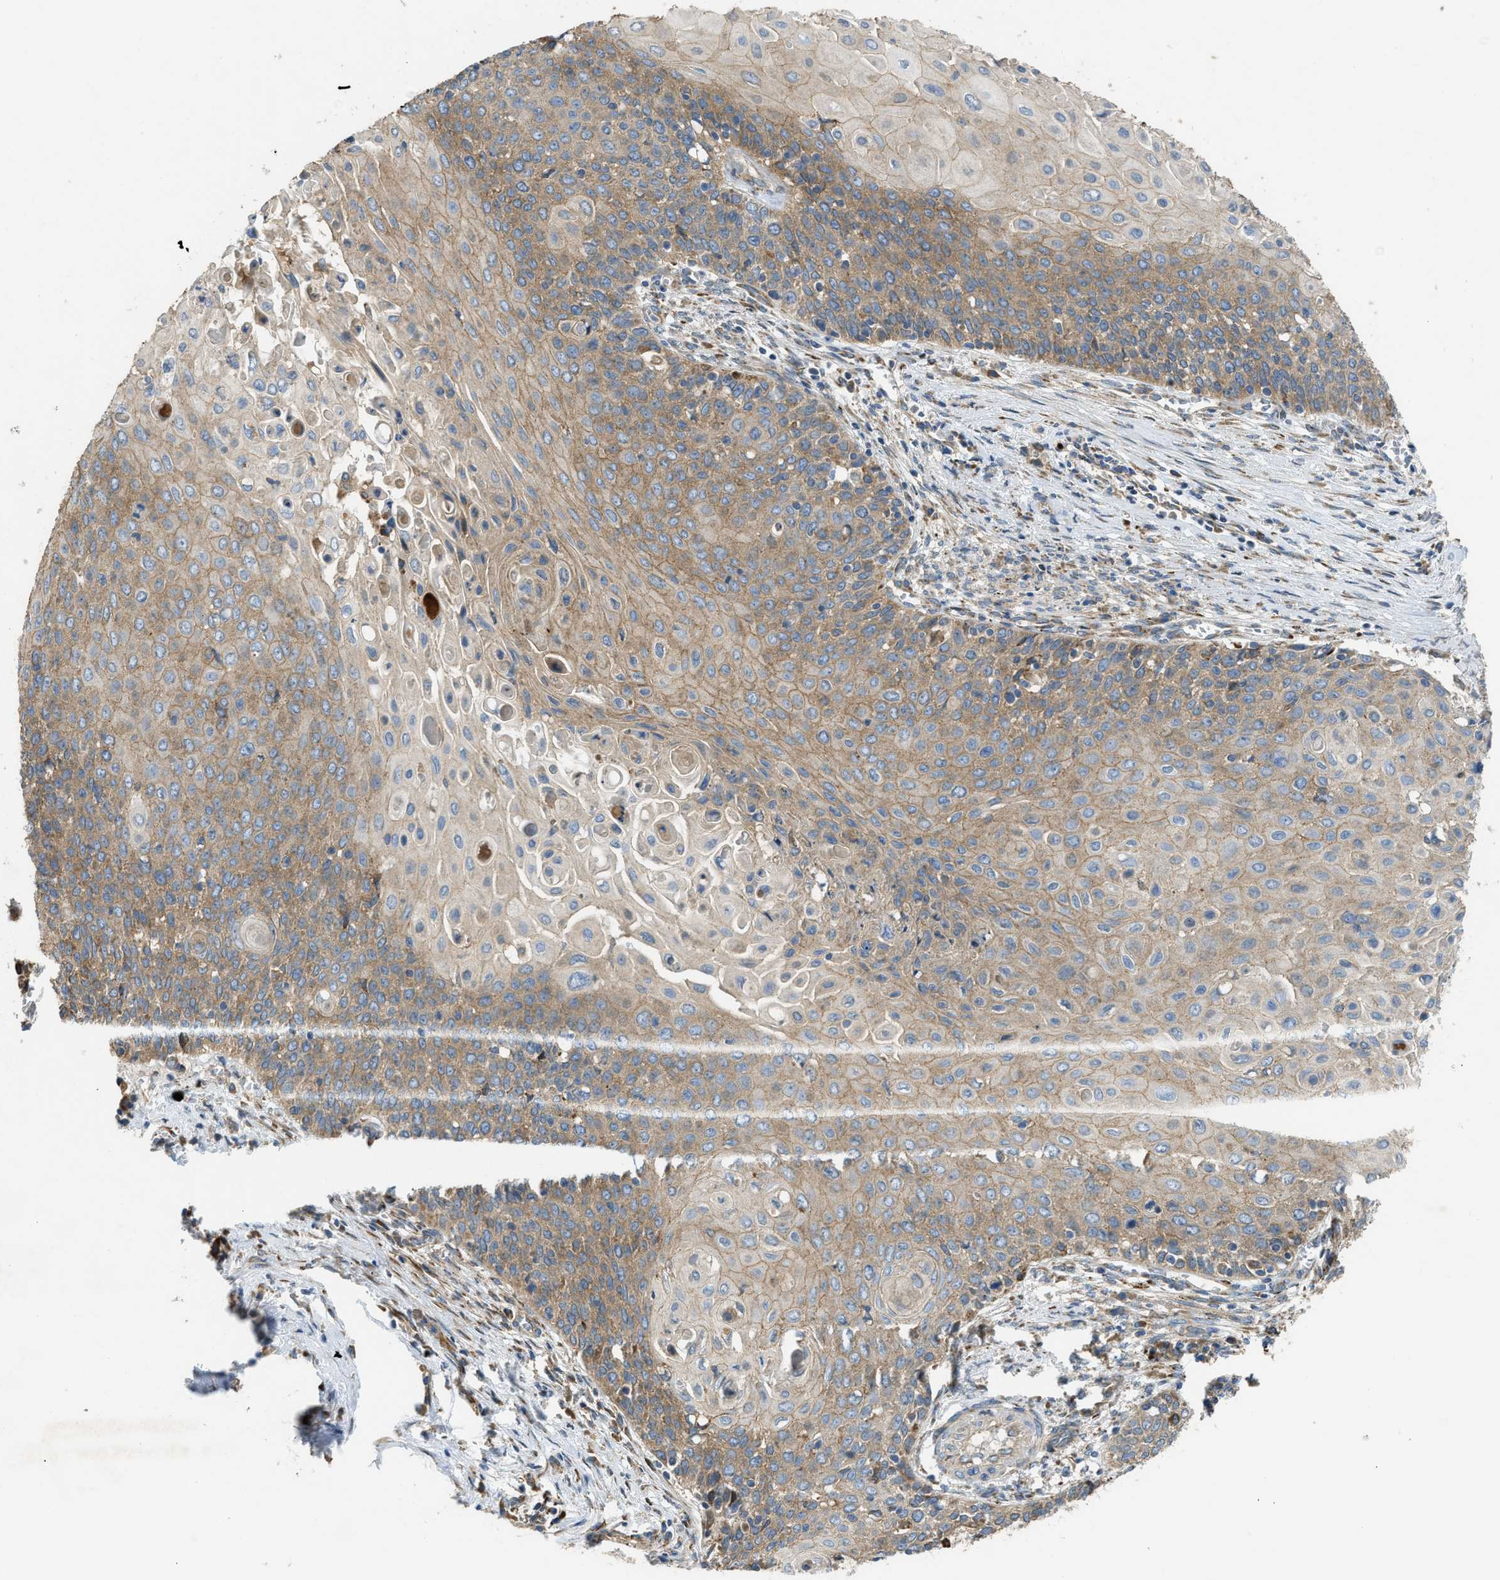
{"staining": {"intensity": "moderate", "quantity": ">75%", "location": "cytoplasmic/membranous"}, "tissue": "cervical cancer", "cell_type": "Tumor cells", "image_type": "cancer", "snomed": [{"axis": "morphology", "description": "Squamous cell carcinoma, NOS"}, {"axis": "topography", "description": "Cervix"}], "caption": "Tumor cells show medium levels of moderate cytoplasmic/membranous expression in about >75% of cells in cervical squamous cell carcinoma. The protein of interest is shown in brown color, while the nuclei are stained blue.", "gene": "TMEM68", "patient": {"sex": "female", "age": 39}}